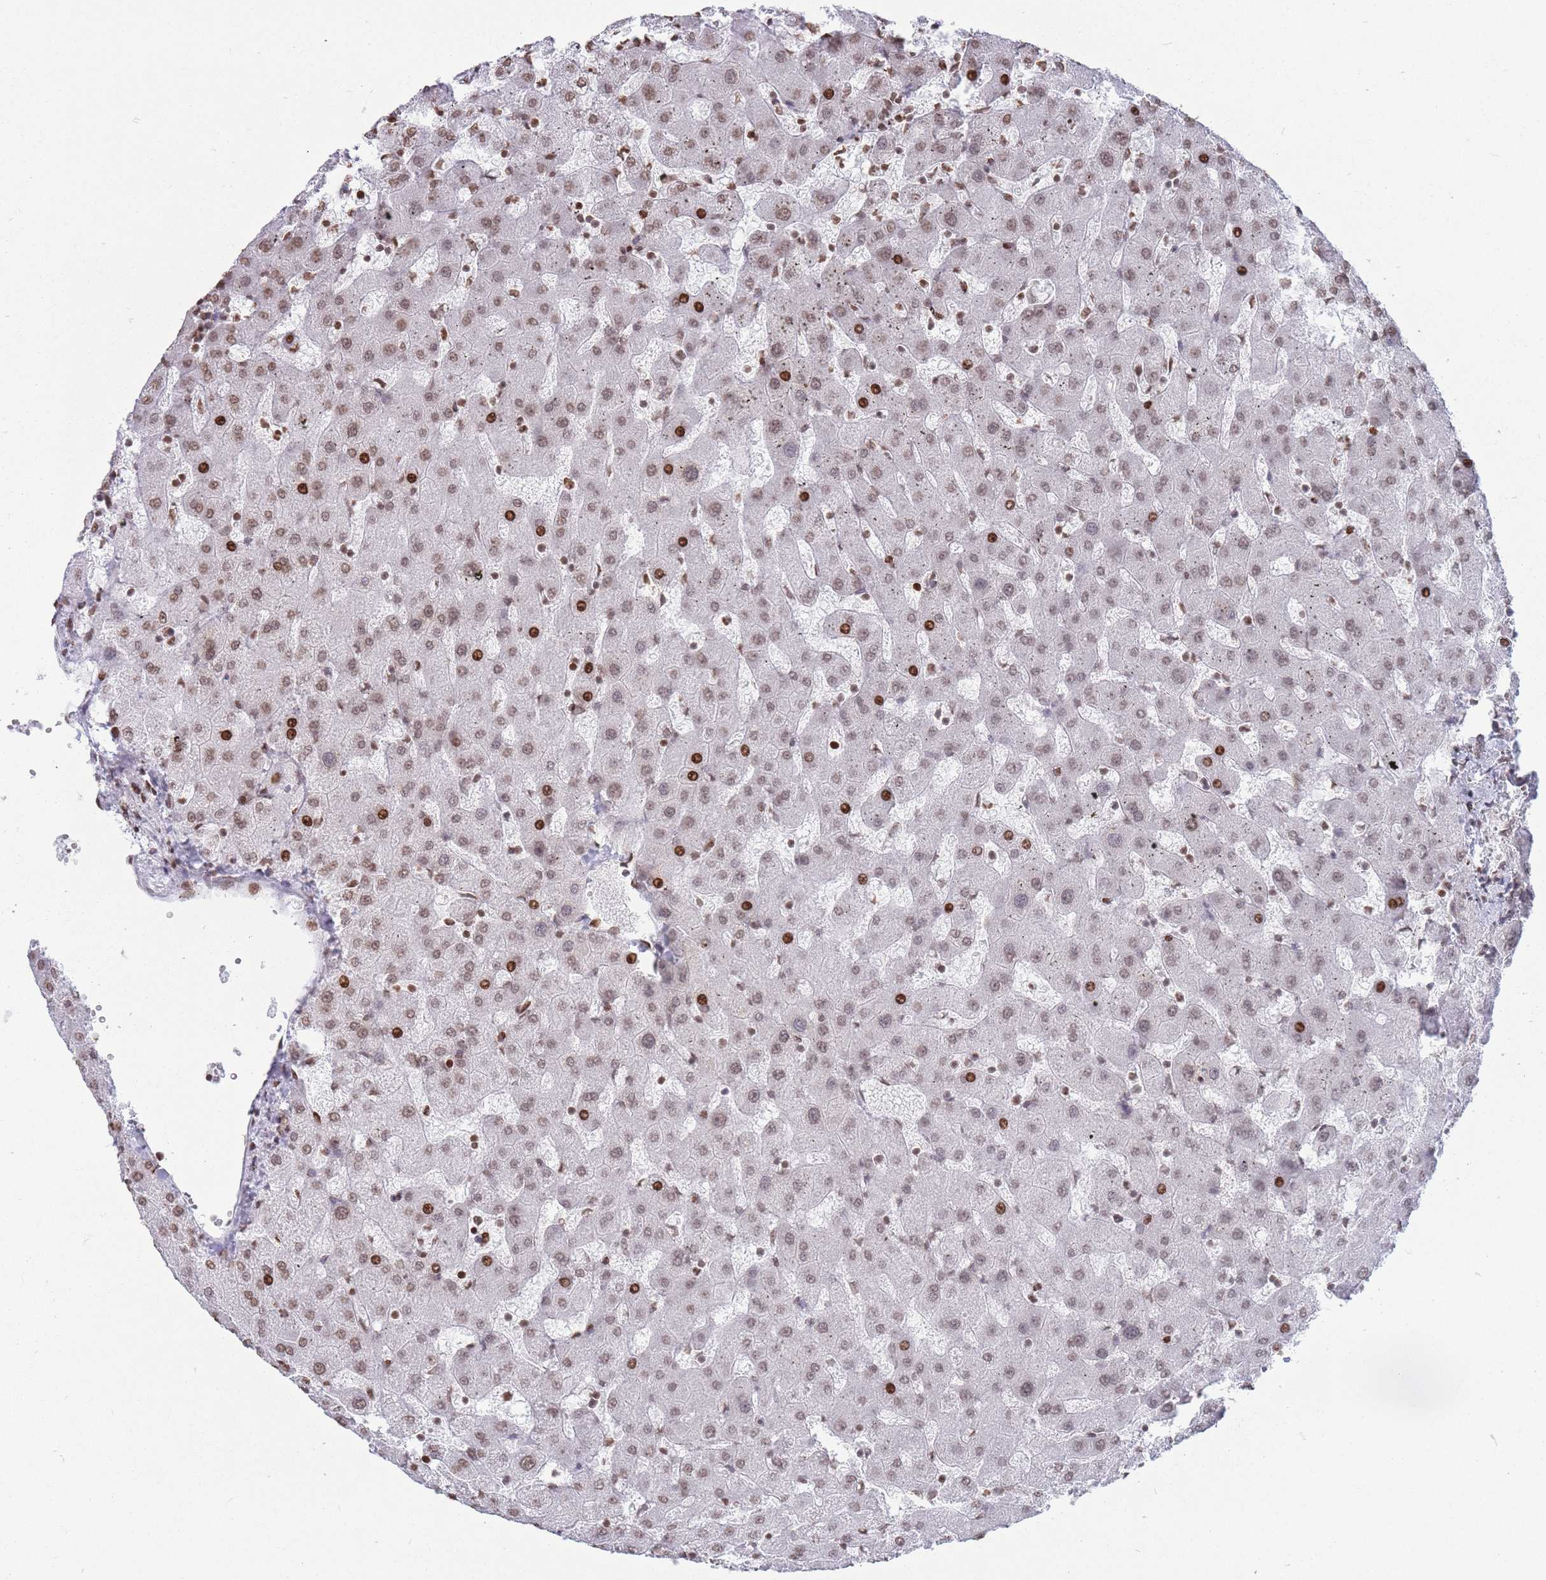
{"staining": {"intensity": "moderate", "quantity": ">75%", "location": "nuclear"}, "tissue": "liver", "cell_type": "Cholangiocytes", "image_type": "normal", "snomed": [{"axis": "morphology", "description": "Normal tissue, NOS"}, {"axis": "topography", "description": "Liver"}], "caption": "Human liver stained with a brown dye displays moderate nuclear positive positivity in approximately >75% of cholangiocytes.", "gene": "SHISAL1", "patient": {"sex": "female", "age": 63}}